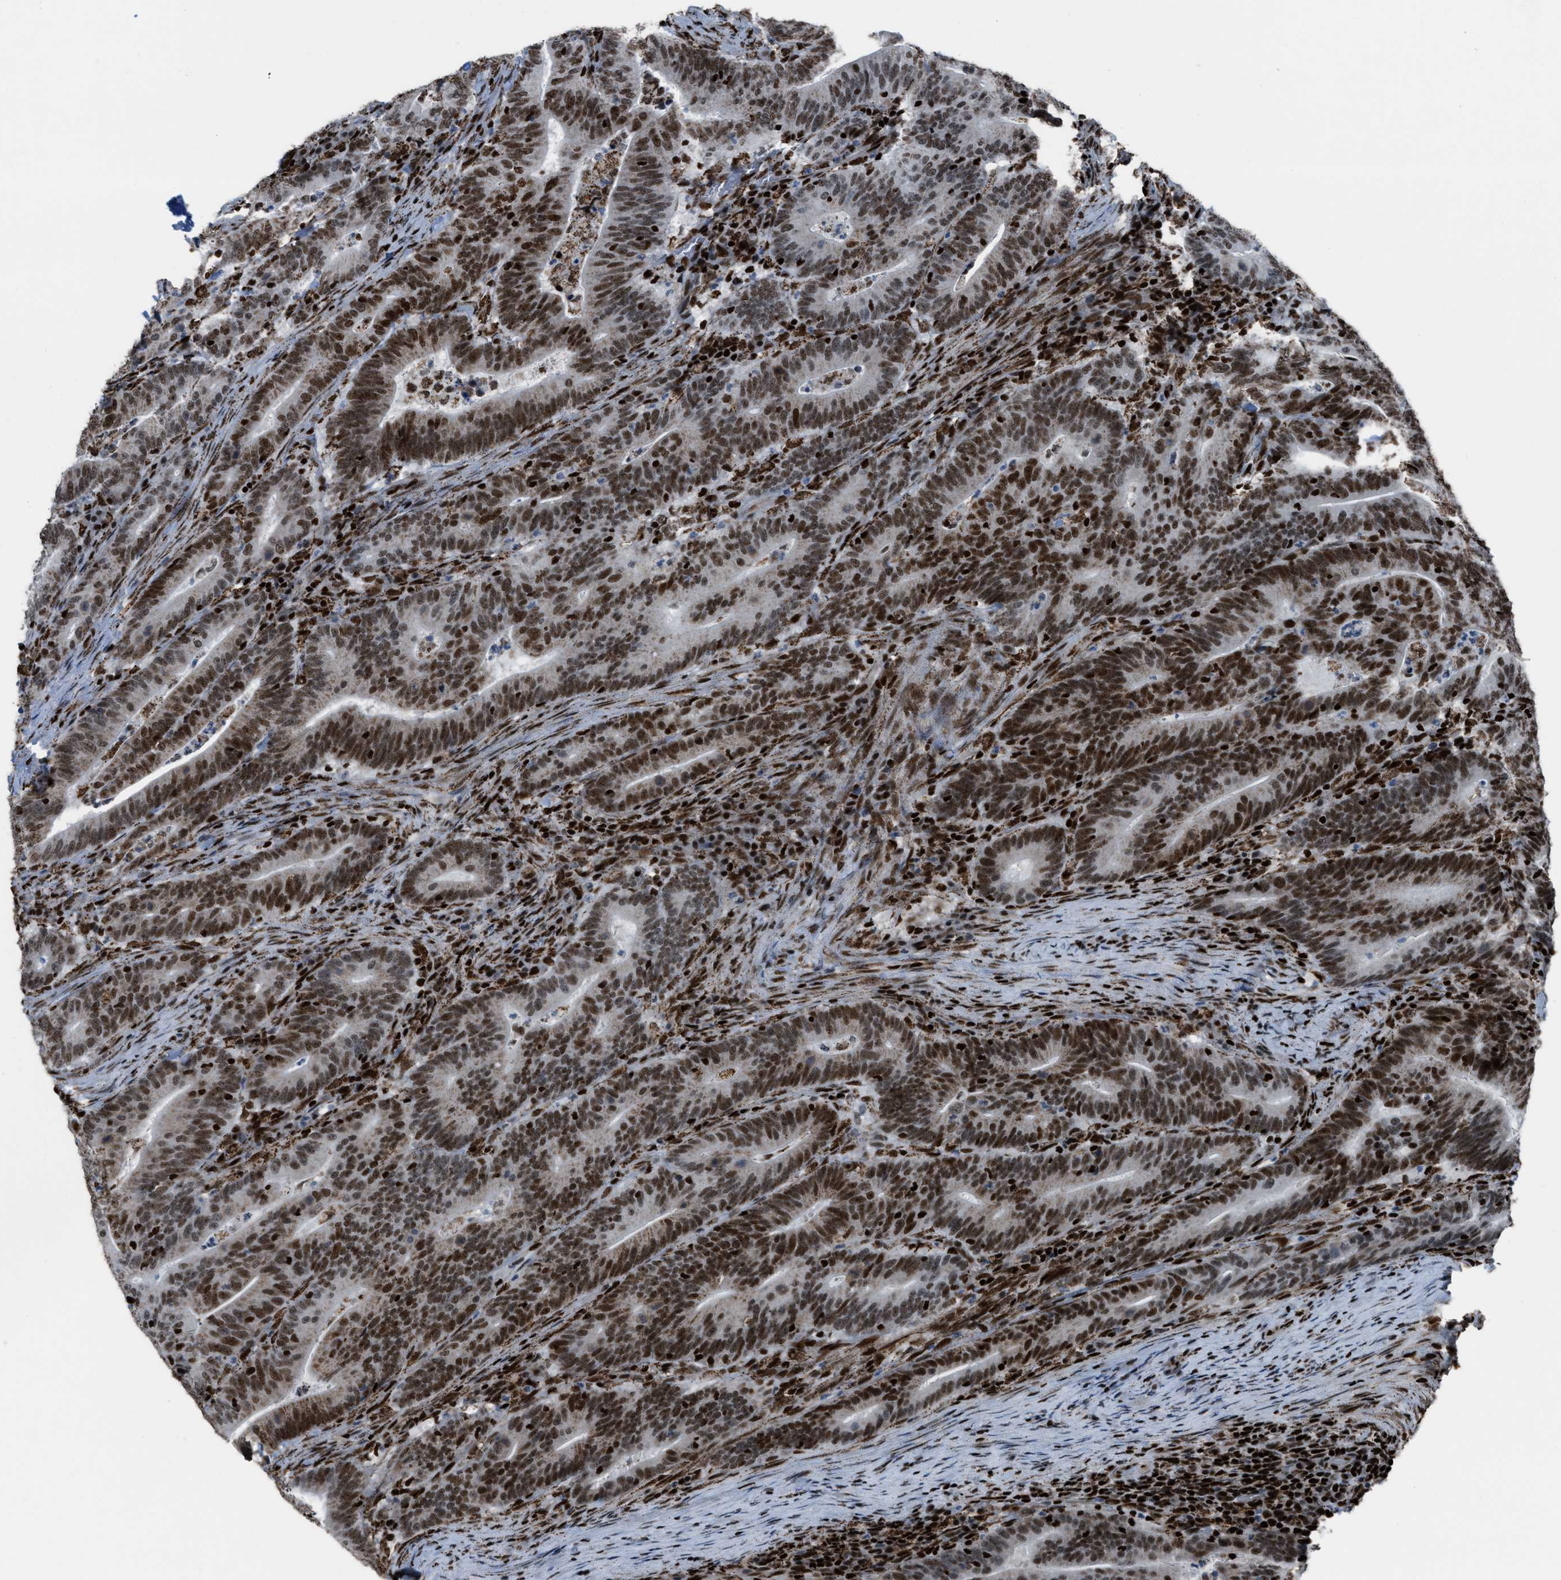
{"staining": {"intensity": "strong", "quantity": ">75%", "location": "cytoplasmic/membranous,nuclear"}, "tissue": "colorectal cancer", "cell_type": "Tumor cells", "image_type": "cancer", "snomed": [{"axis": "morphology", "description": "Adenocarcinoma, NOS"}, {"axis": "topography", "description": "Colon"}], "caption": "About >75% of tumor cells in adenocarcinoma (colorectal) show strong cytoplasmic/membranous and nuclear protein positivity as visualized by brown immunohistochemical staining.", "gene": "SLFN5", "patient": {"sex": "female", "age": 66}}